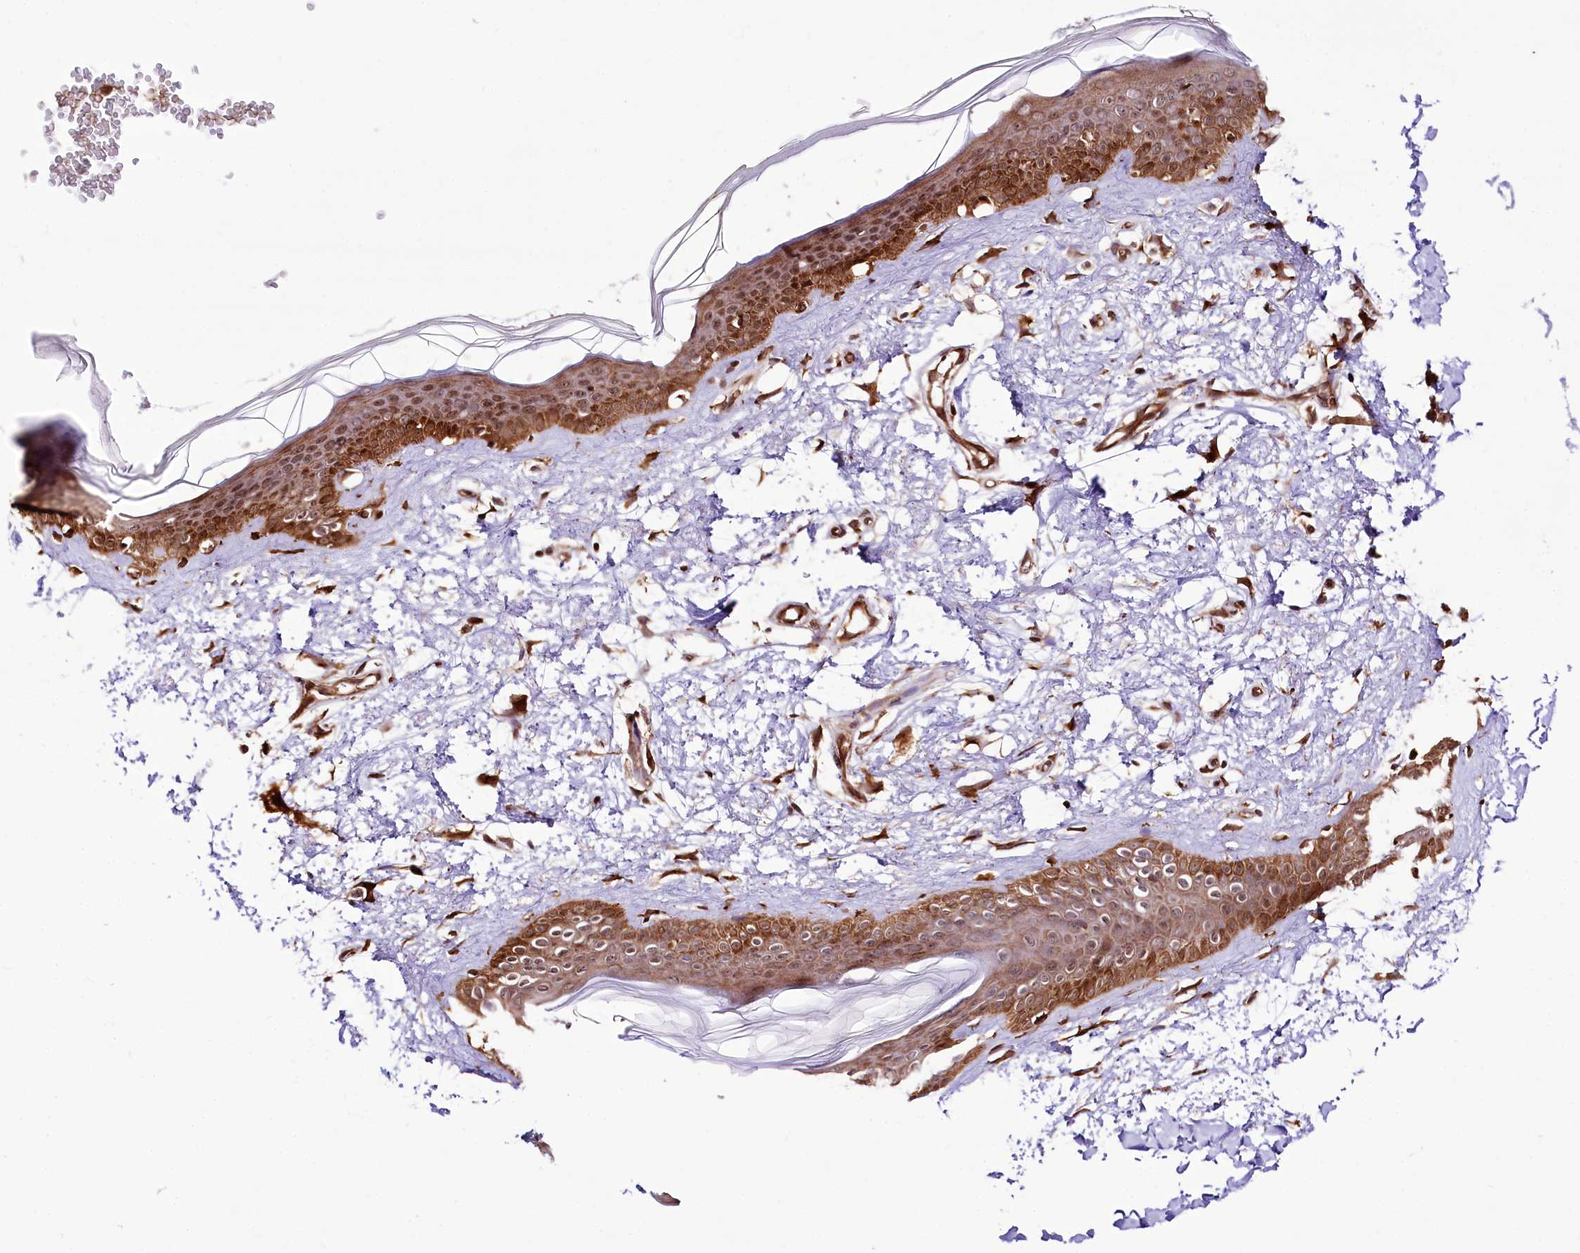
{"staining": {"intensity": "moderate", "quantity": ">75%", "location": "cytoplasmic/membranous,nuclear"}, "tissue": "skin", "cell_type": "Fibroblasts", "image_type": "normal", "snomed": [{"axis": "morphology", "description": "Normal tissue, NOS"}, {"axis": "topography", "description": "Skin"}], "caption": "A photomicrograph of skin stained for a protein shows moderate cytoplasmic/membranous,nuclear brown staining in fibroblasts.", "gene": "CUTC", "patient": {"sex": "female", "age": 58}}